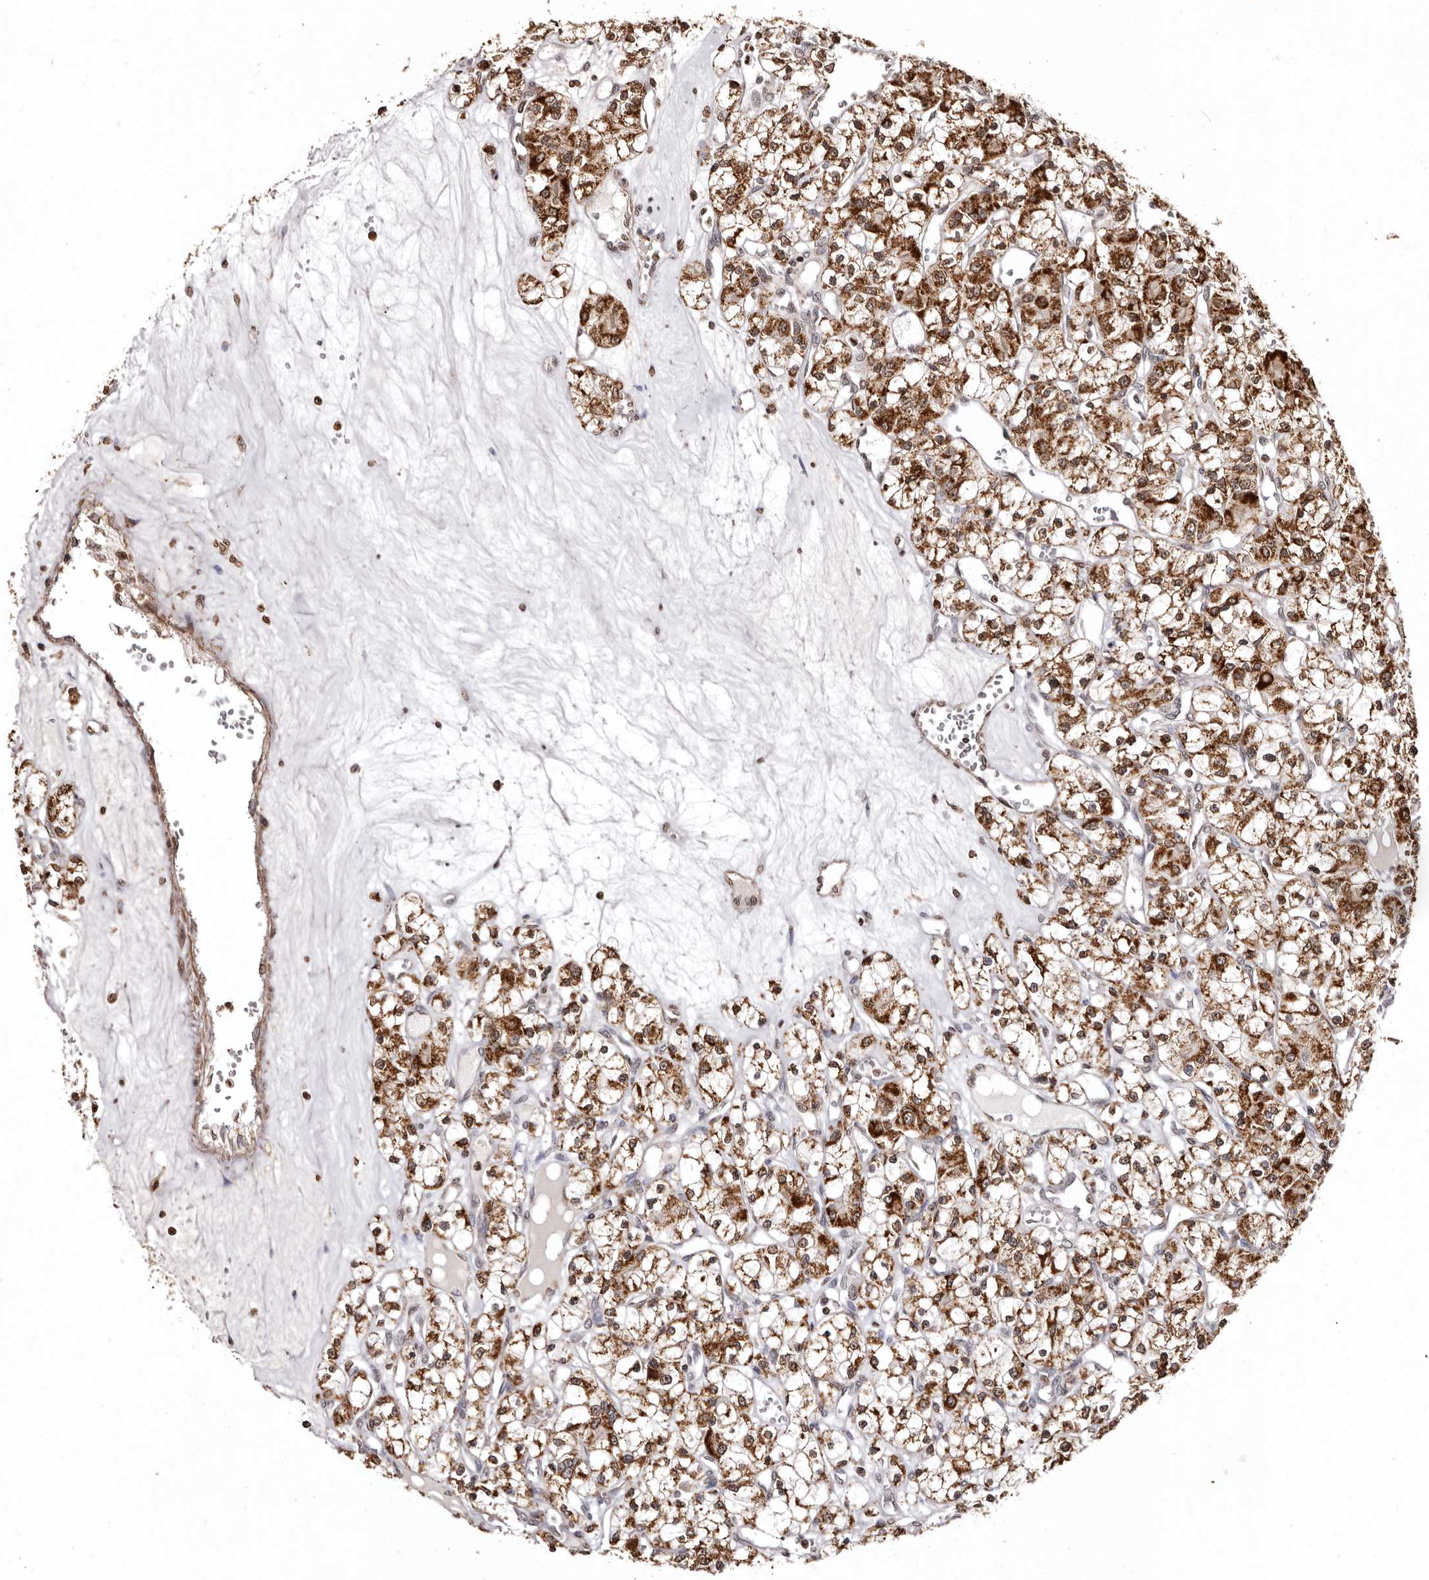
{"staining": {"intensity": "strong", "quantity": ">75%", "location": "cytoplasmic/membranous"}, "tissue": "renal cancer", "cell_type": "Tumor cells", "image_type": "cancer", "snomed": [{"axis": "morphology", "description": "Adenocarcinoma, NOS"}, {"axis": "topography", "description": "Kidney"}], "caption": "Human renal cancer (adenocarcinoma) stained for a protein (brown) demonstrates strong cytoplasmic/membranous positive expression in about >75% of tumor cells.", "gene": "CCDC190", "patient": {"sex": "female", "age": 59}}